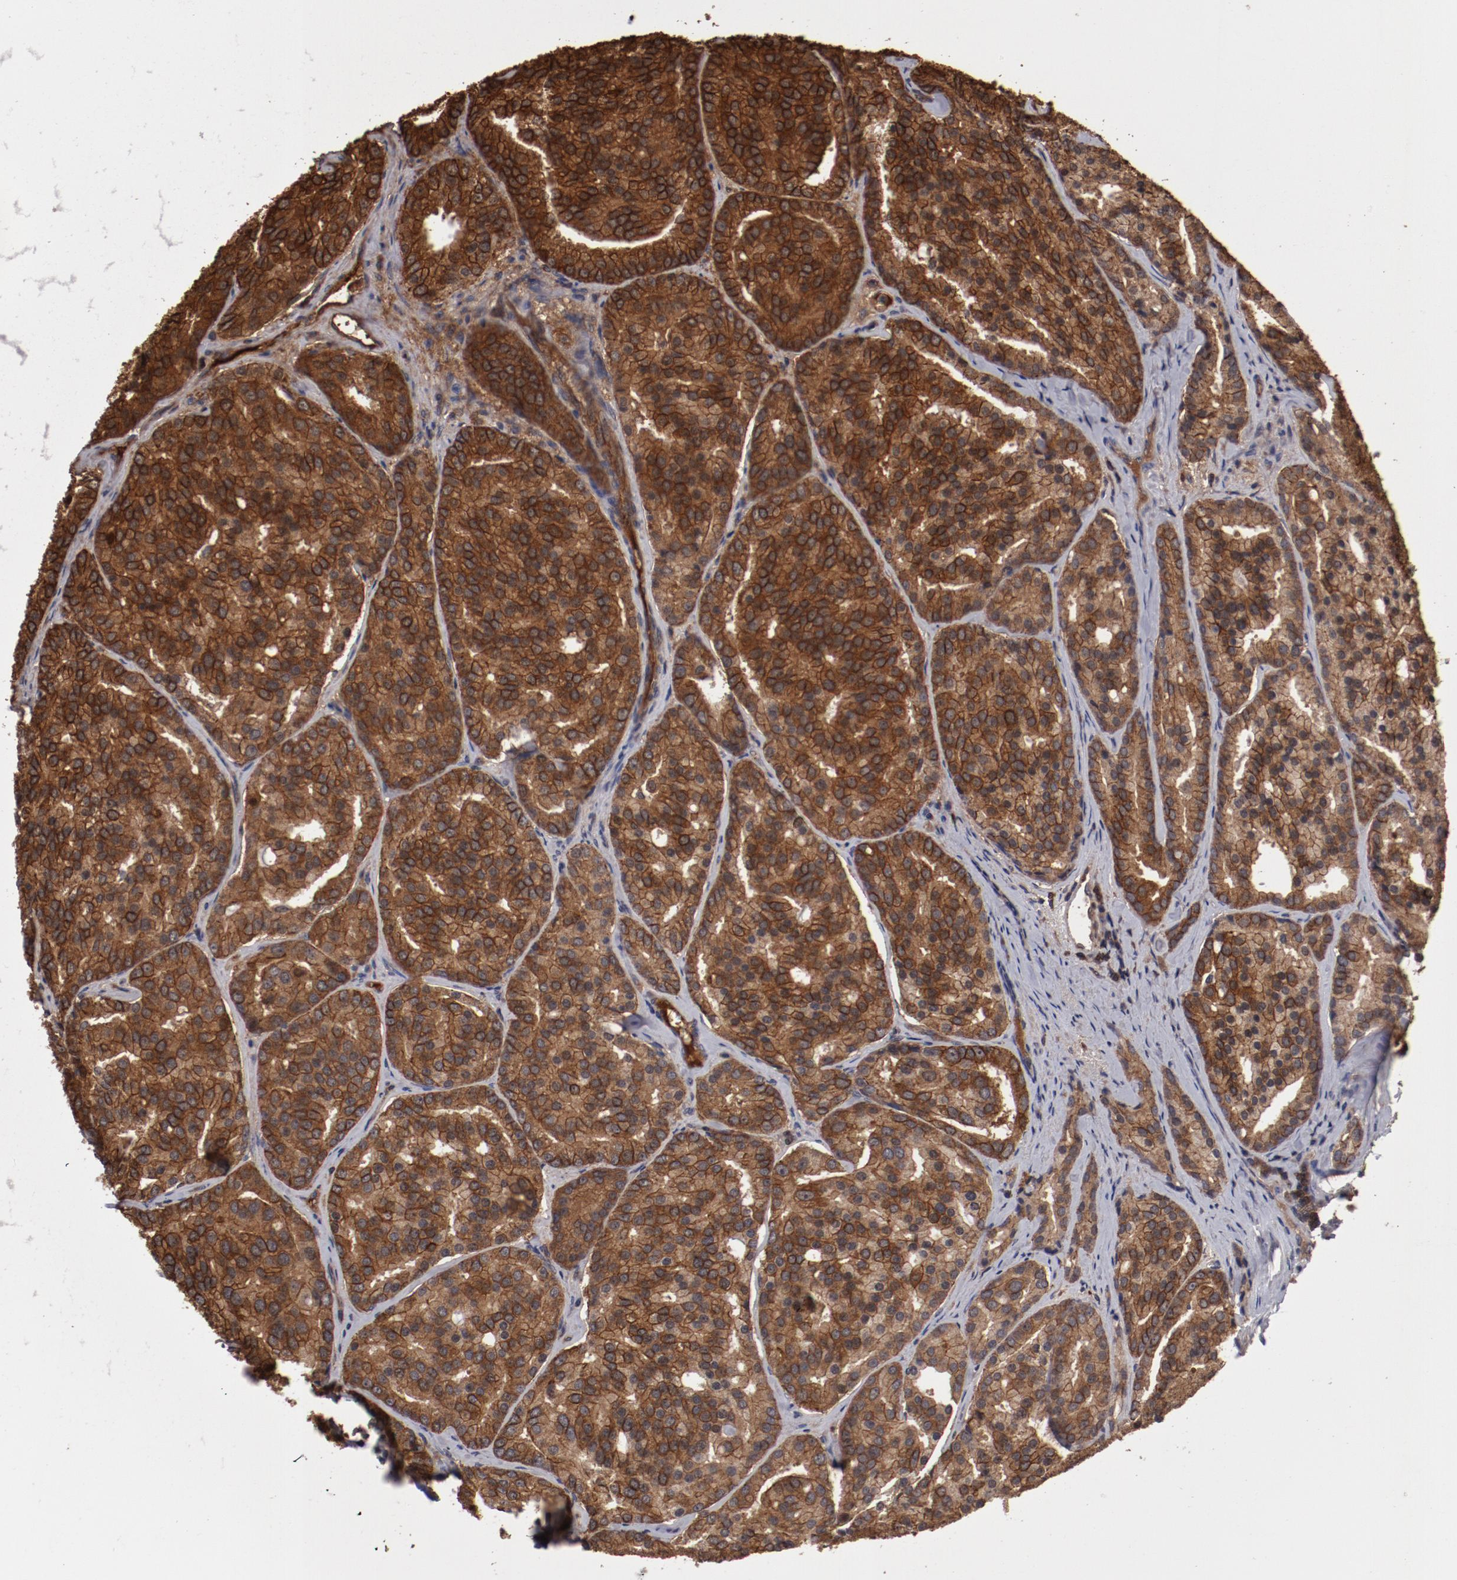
{"staining": {"intensity": "moderate", "quantity": ">75%", "location": "cytoplasmic/membranous"}, "tissue": "prostate cancer", "cell_type": "Tumor cells", "image_type": "cancer", "snomed": [{"axis": "morphology", "description": "Adenocarcinoma, High grade"}, {"axis": "topography", "description": "Prostate"}], "caption": "A histopathology image showing moderate cytoplasmic/membranous staining in about >75% of tumor cells in high-grade adenocarcinoma (prostate), as visualized by brown immunohistochemical staining.", "gene": "RPS6KA6", "patient": {"sex": "male", "age": 64}}